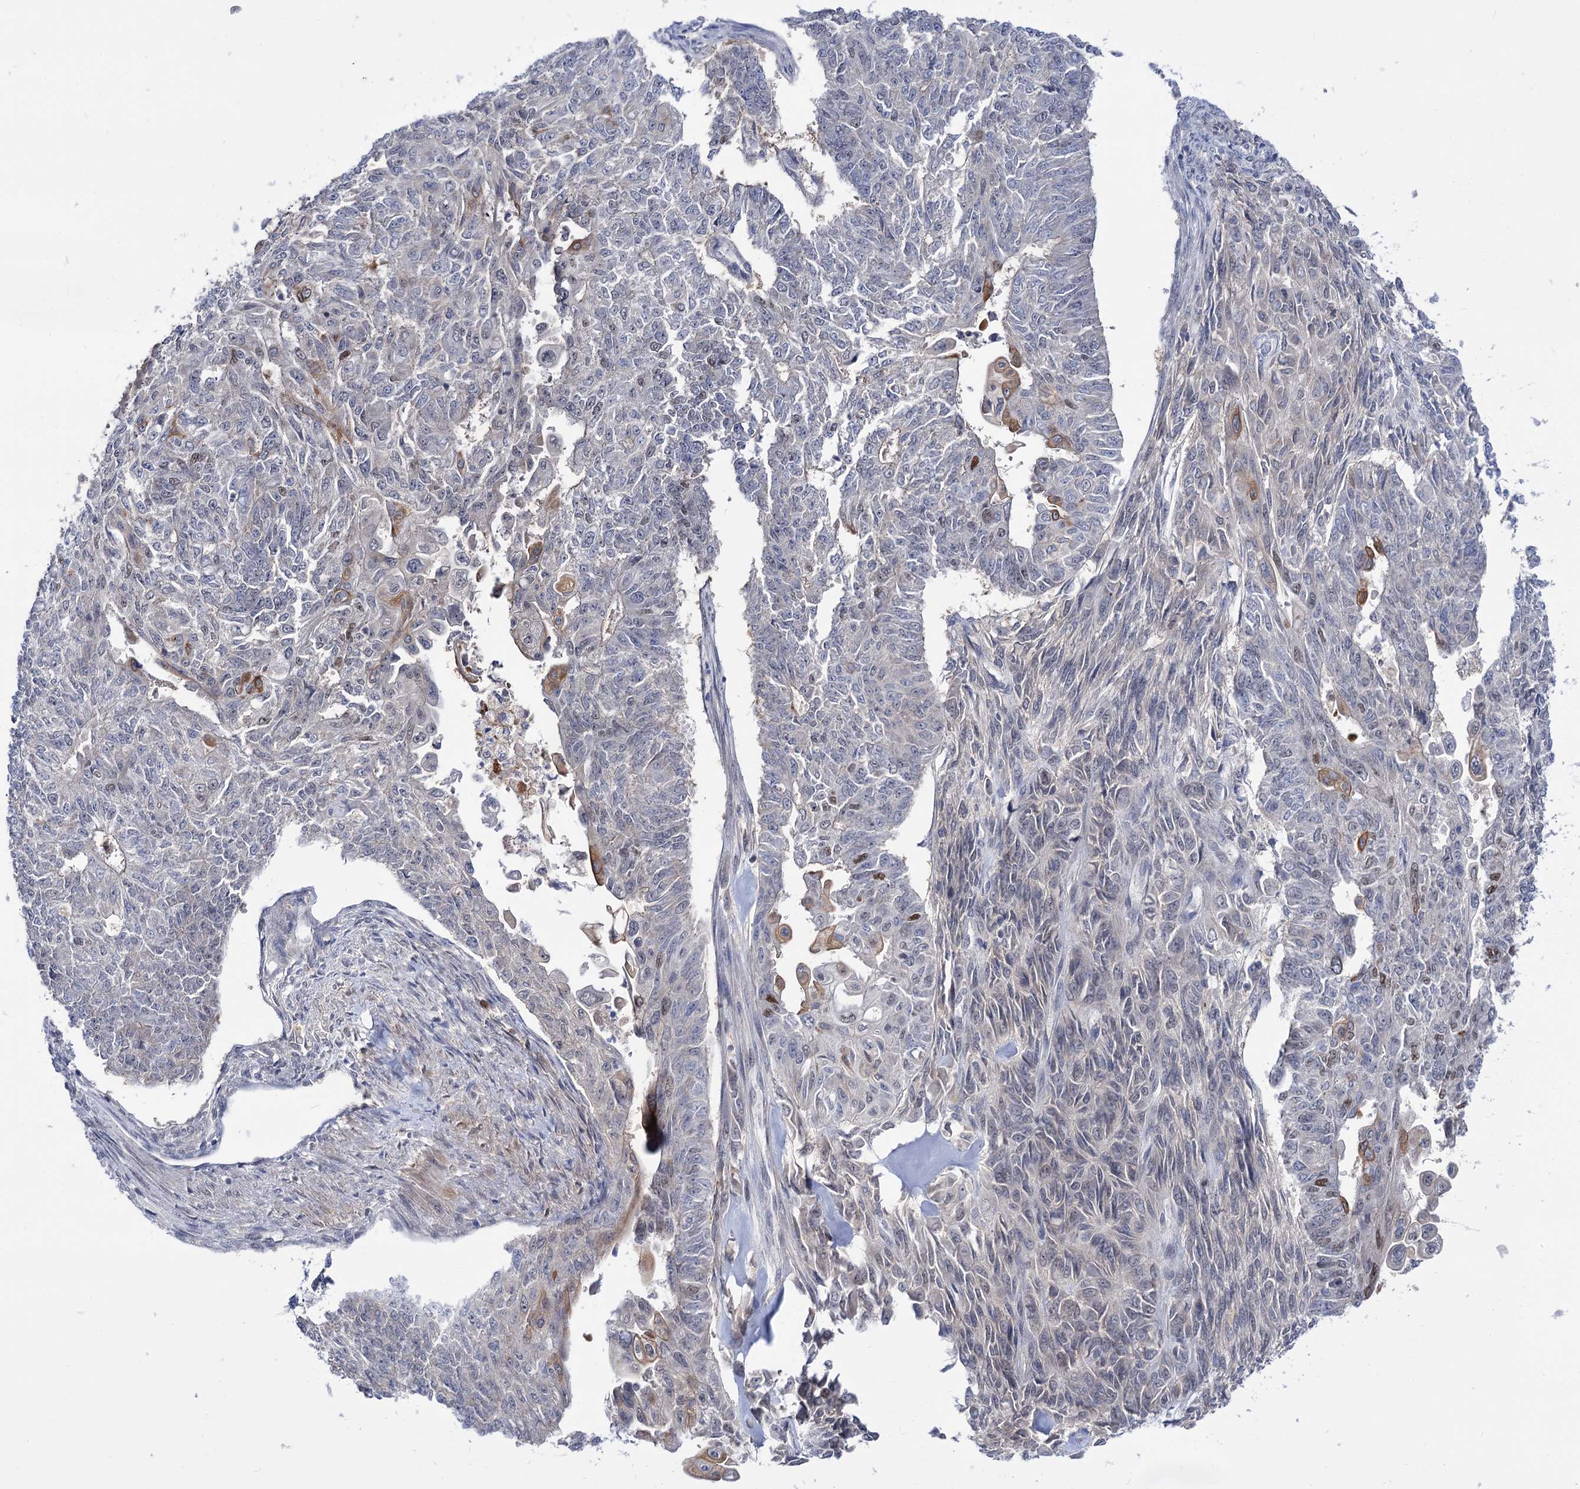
{"staining": {"intensity": "negative", "quantity": "none", "location": "none"}, "tissue": "endometrial cancer", "cell_type": "Tumor cells", "image_type": "cancer", "snomed": [{"axis": "morphology", "description": "Adenocarcinoma, NOS"}, {"axis": "topography", "description": "Endometrium"}], "caption": "A high-resolution micrograph shows immunohistochemistry staining of endometrial cancer (adenocarcinoma), which demonstrates no significant expression in tumor cells. (DAB immunohistochemistry, high magnification).", "gene": "NEK10", "patient": {"sex": "female", "age": 32}}